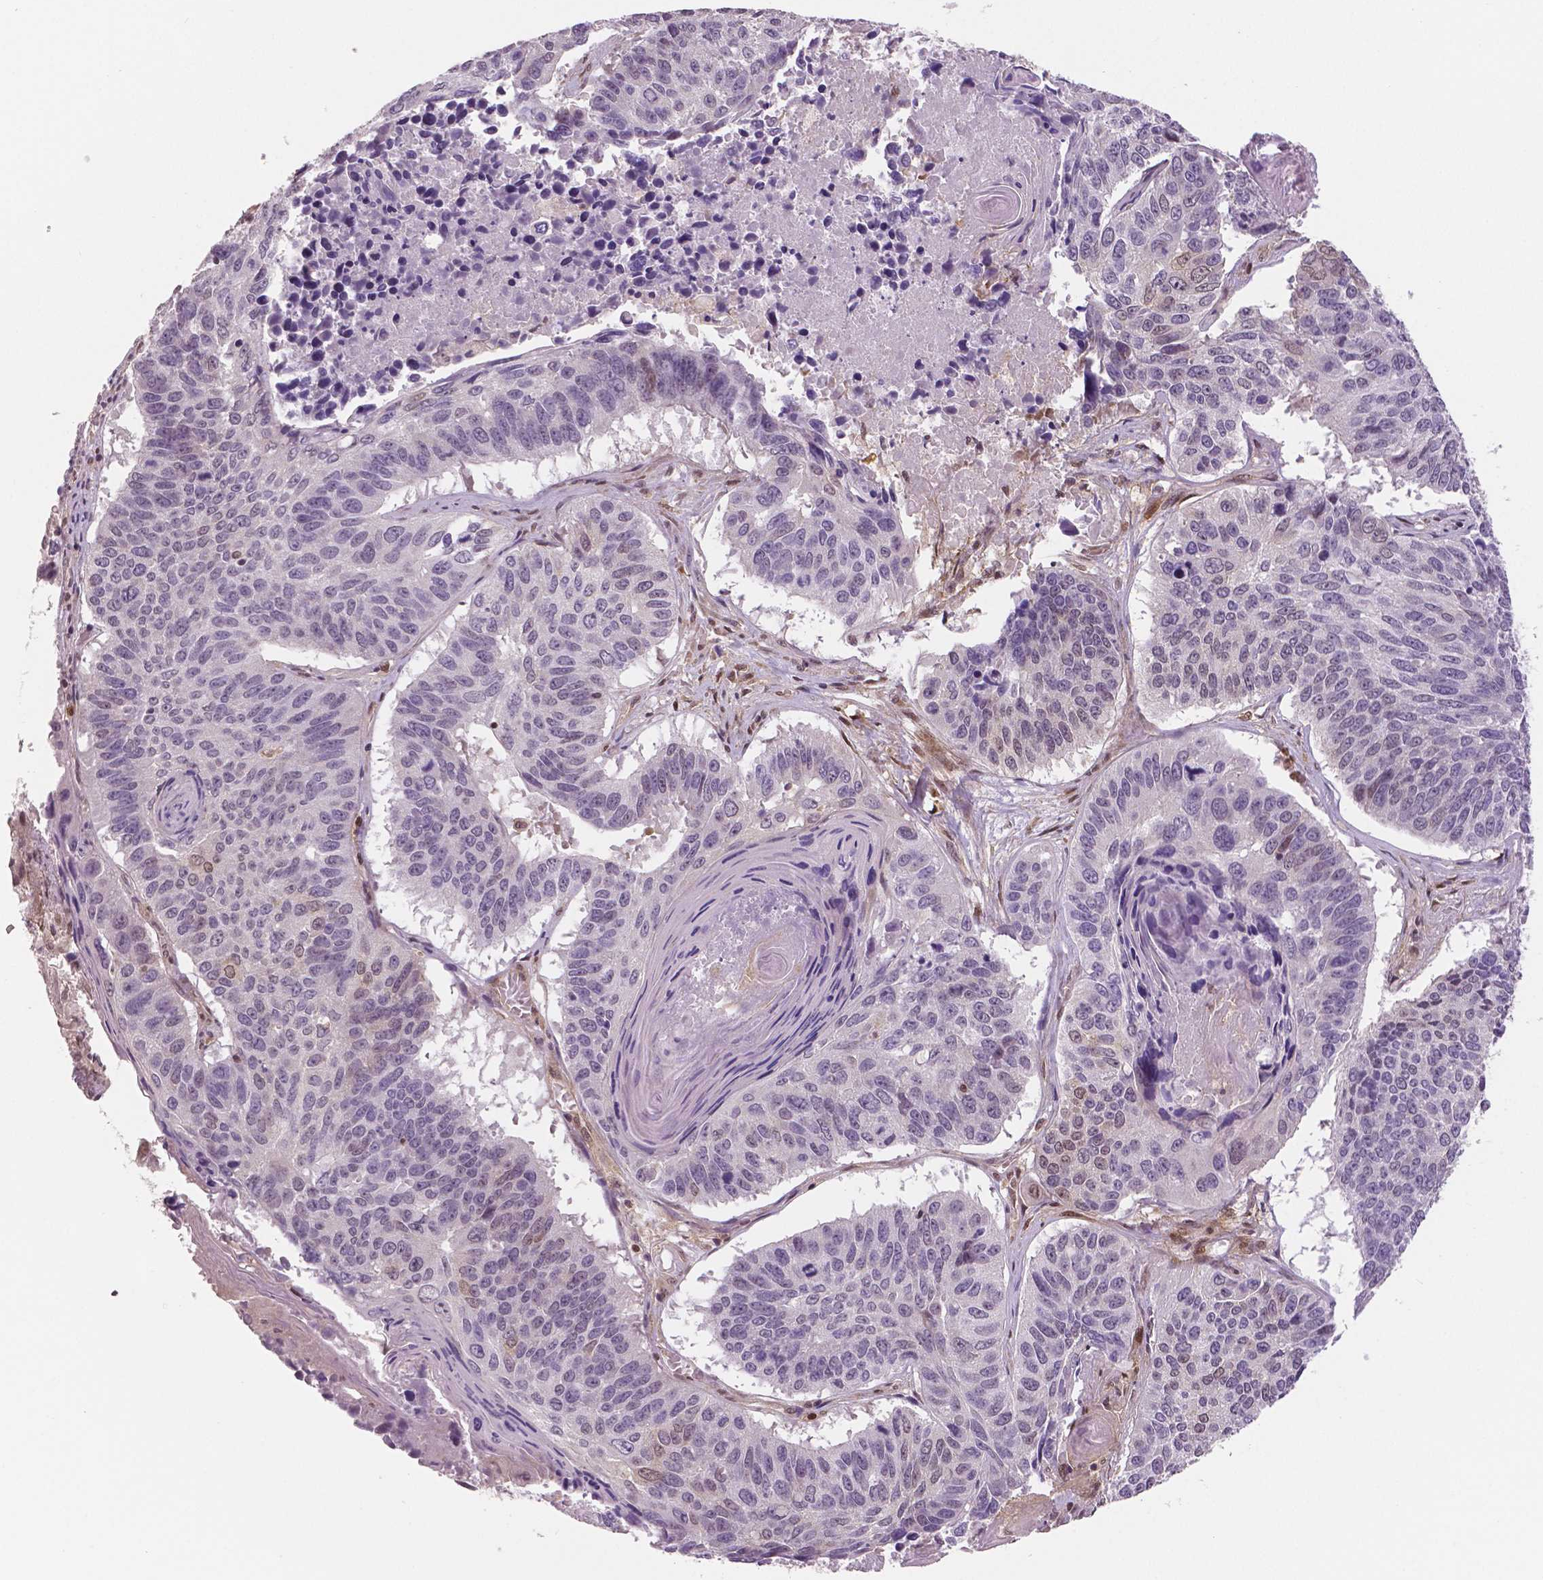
{"staining": {"intensity": "negative", "quantity": "none", "location": "none"}, "tissue": "lung cancer", "cell_type": "Tumor cells", "image_type": "cancer", "snomed": [{"axis": "morphology", "description": "Squamous cell carcinoma, NOS"}, {"axis": "topography", "description": "Lung"}], "caption": "An image of lung cancer stained for a protein displays no brown staining in tumor cells.", "gene": "STAT3", "patient": {"sex": "male", "age": 73}}